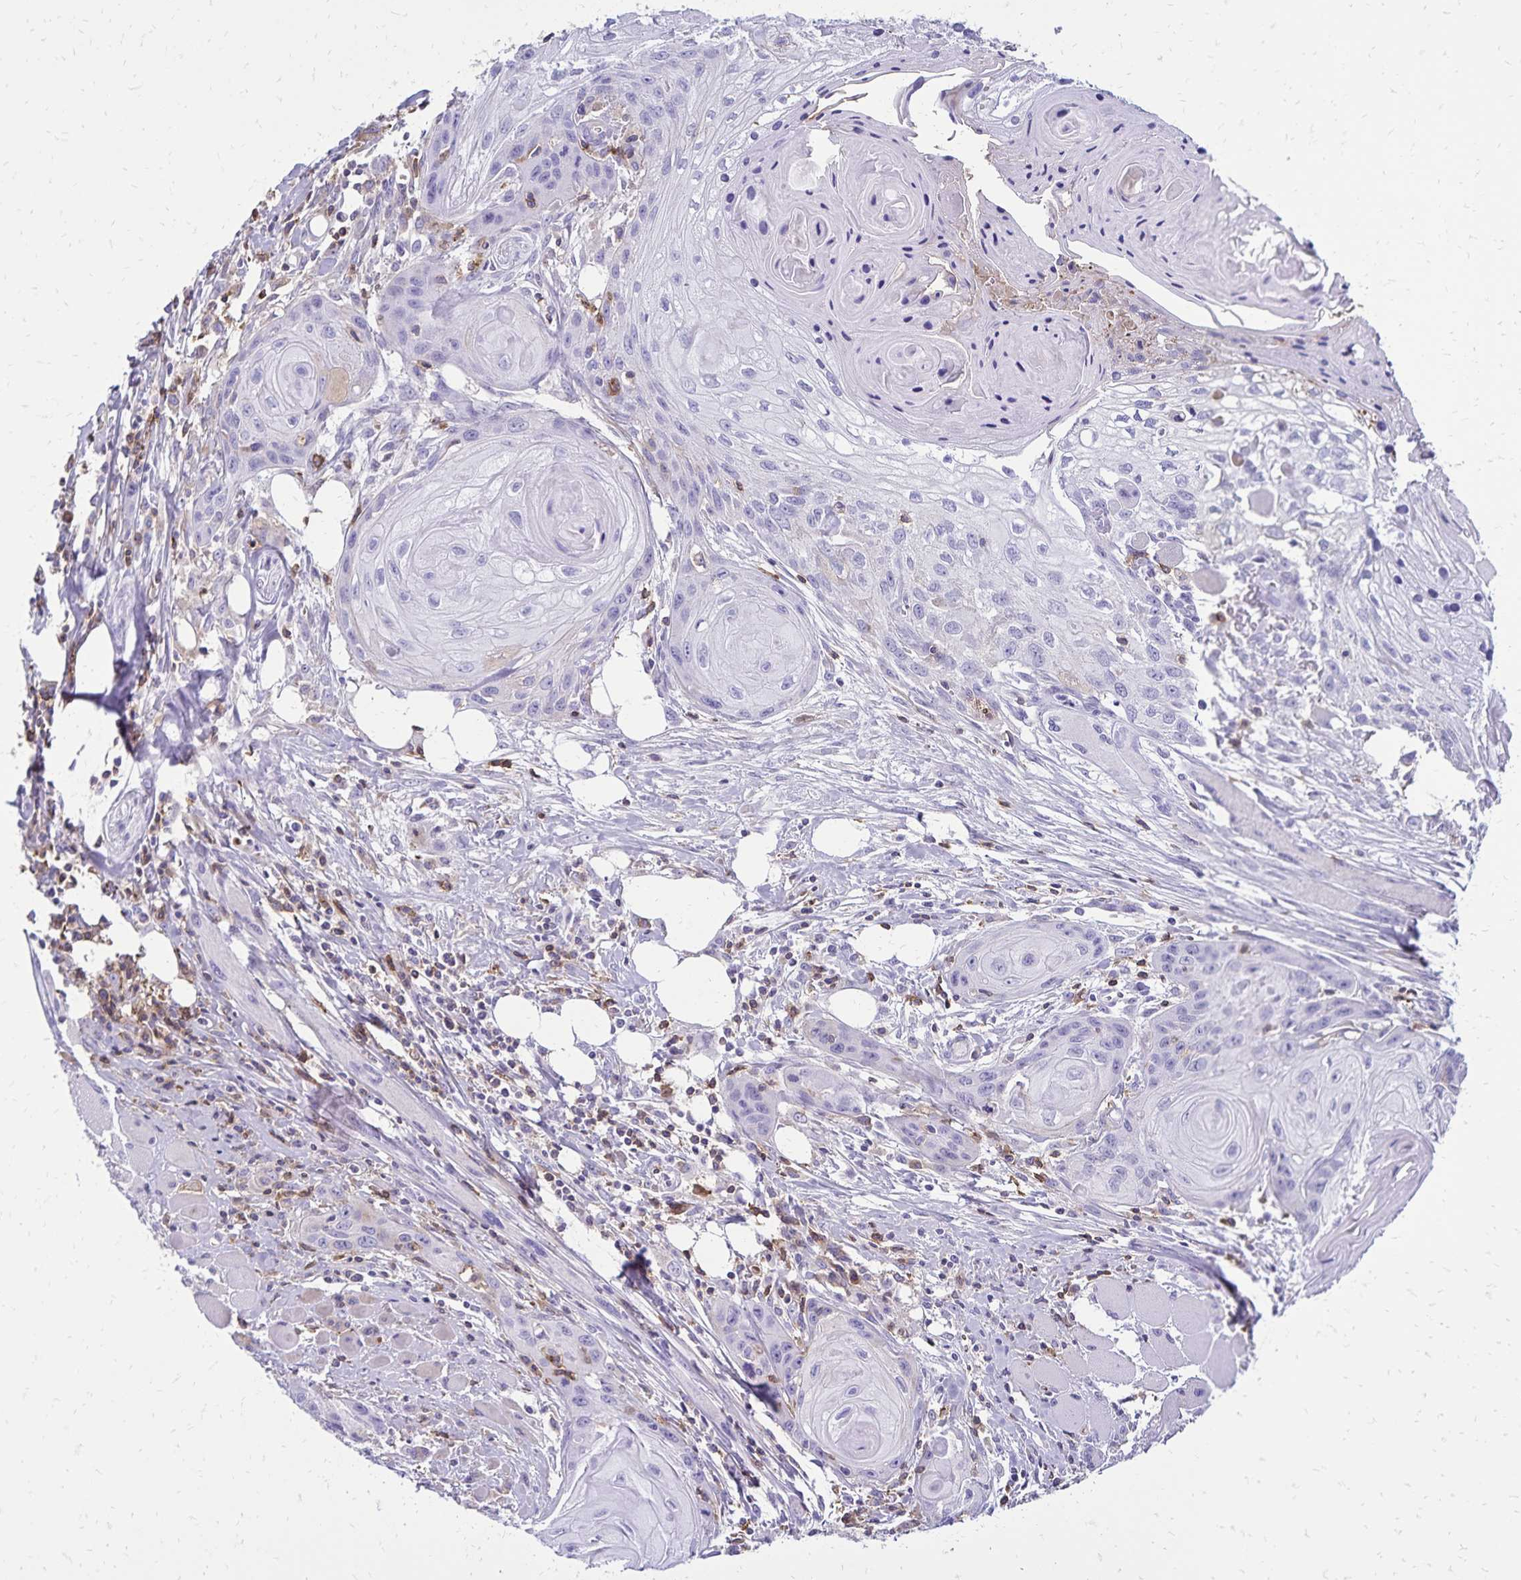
{"staining": {"intensity": "negative", "quantity": "none", "location": "none"}, "tissue": "head and neck cancer", "cell_type": "Tumor cells", "image_type": "cancer", "snomed": [{"axis": "morphology", "description": "Squamous cell carcinoma, NOS"}, {"axis": "topography", "description": "Oral tissue"}, {"axis": "topography", "description": "Head-Neck"}], "caption": "A histopathology image of head and neck squamous cell carcinoma stained for a protein shows no brown staining in tumor cells.", "gene": "CD27", "patient": {"sex": "male", "age": 58}}